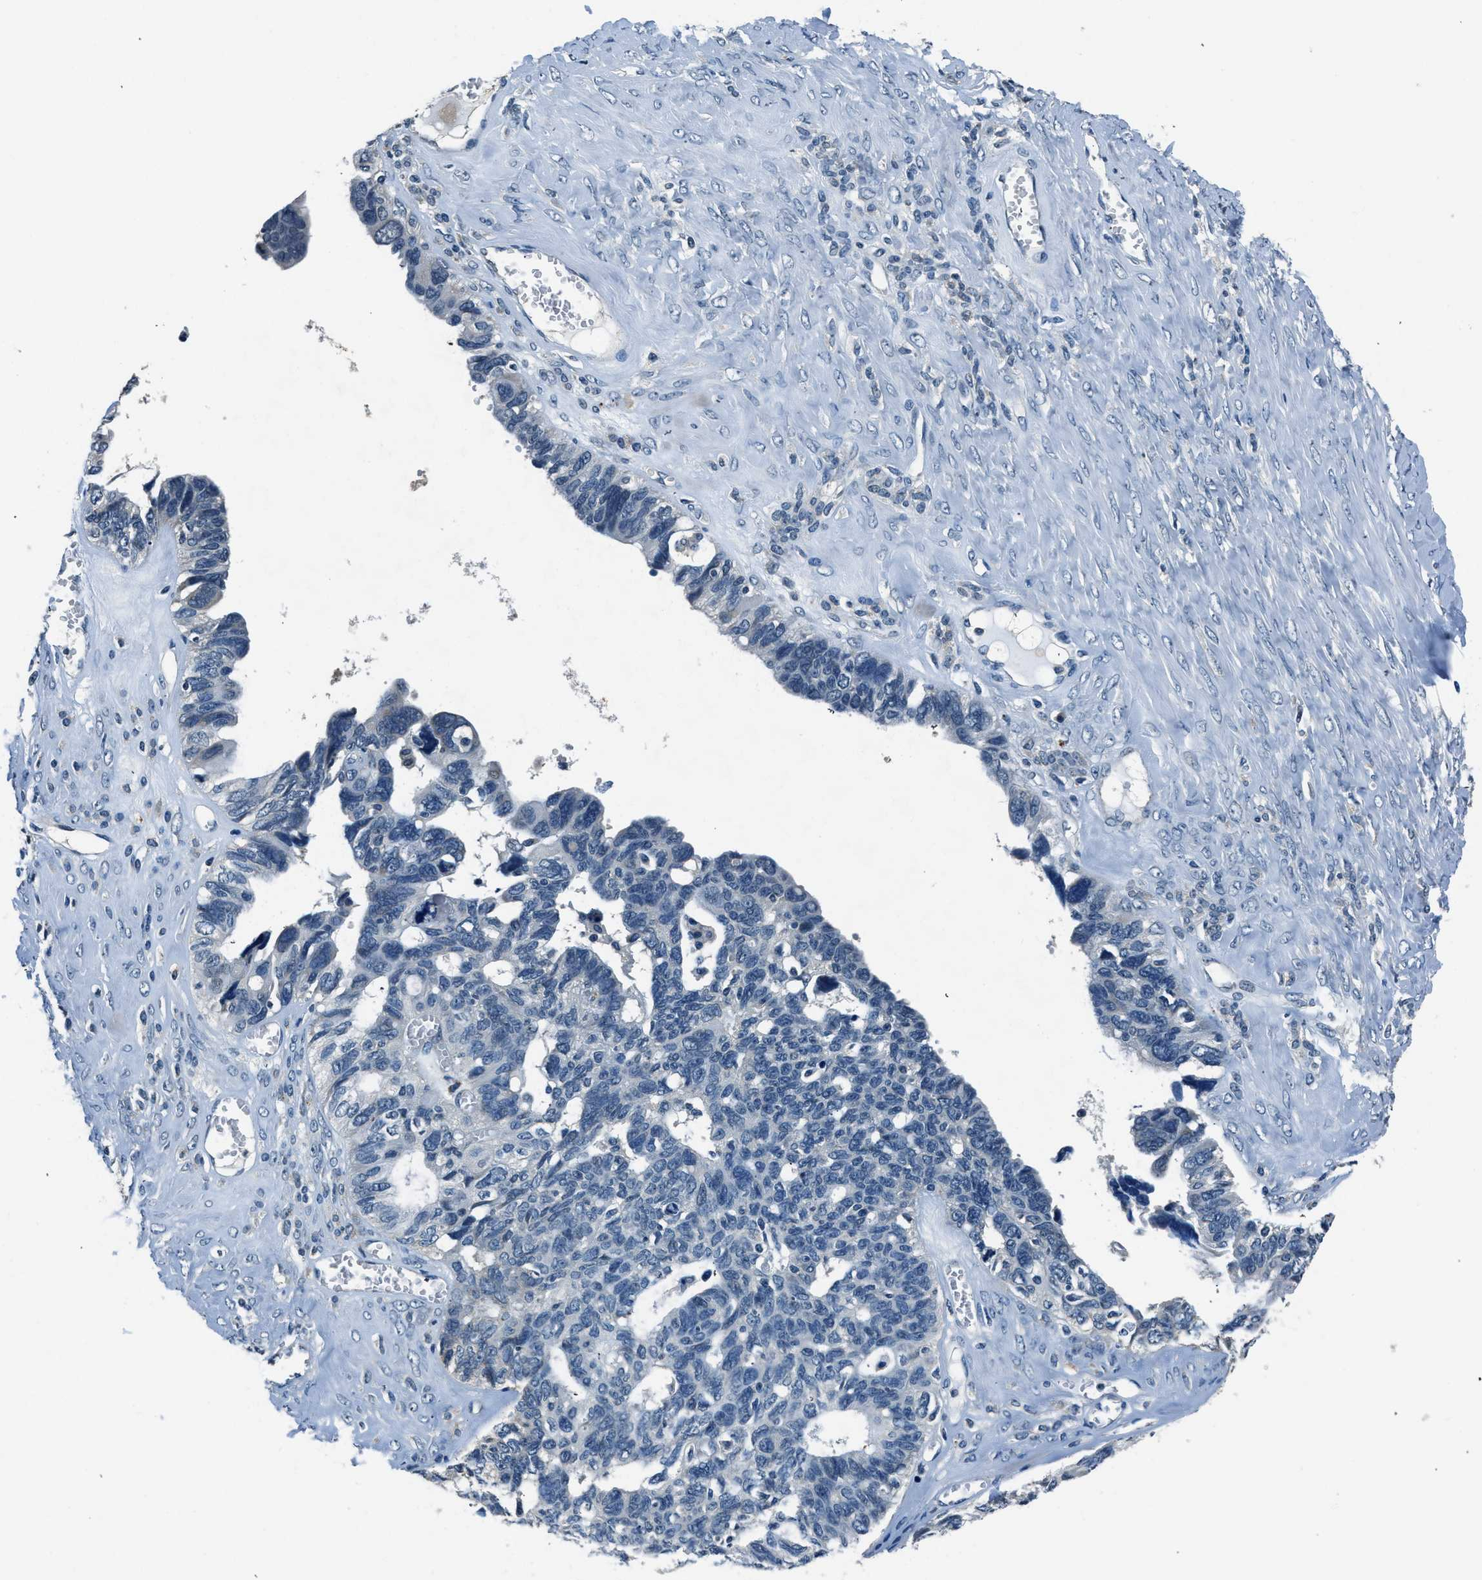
{"staining": {"intensity": "negative", "quantity": "none", "location": "none"}, "tissue": "ovarian cancer", "cell_type": "Tumor cells", "image_type": "cancer", "snomed": [{"axis": "morphology", "description": "Cystadenocarcinoma, serous, NOS"}, {"axis": "topography", "description": "Ovary"}], "caption": "Human ovarian serous cystadenocarcinoma stained for a protein using immunohistochemistry reveals no expression in tumor cells.", "gene": "NME8", "patient": {"sex": "female", "age": 79}}